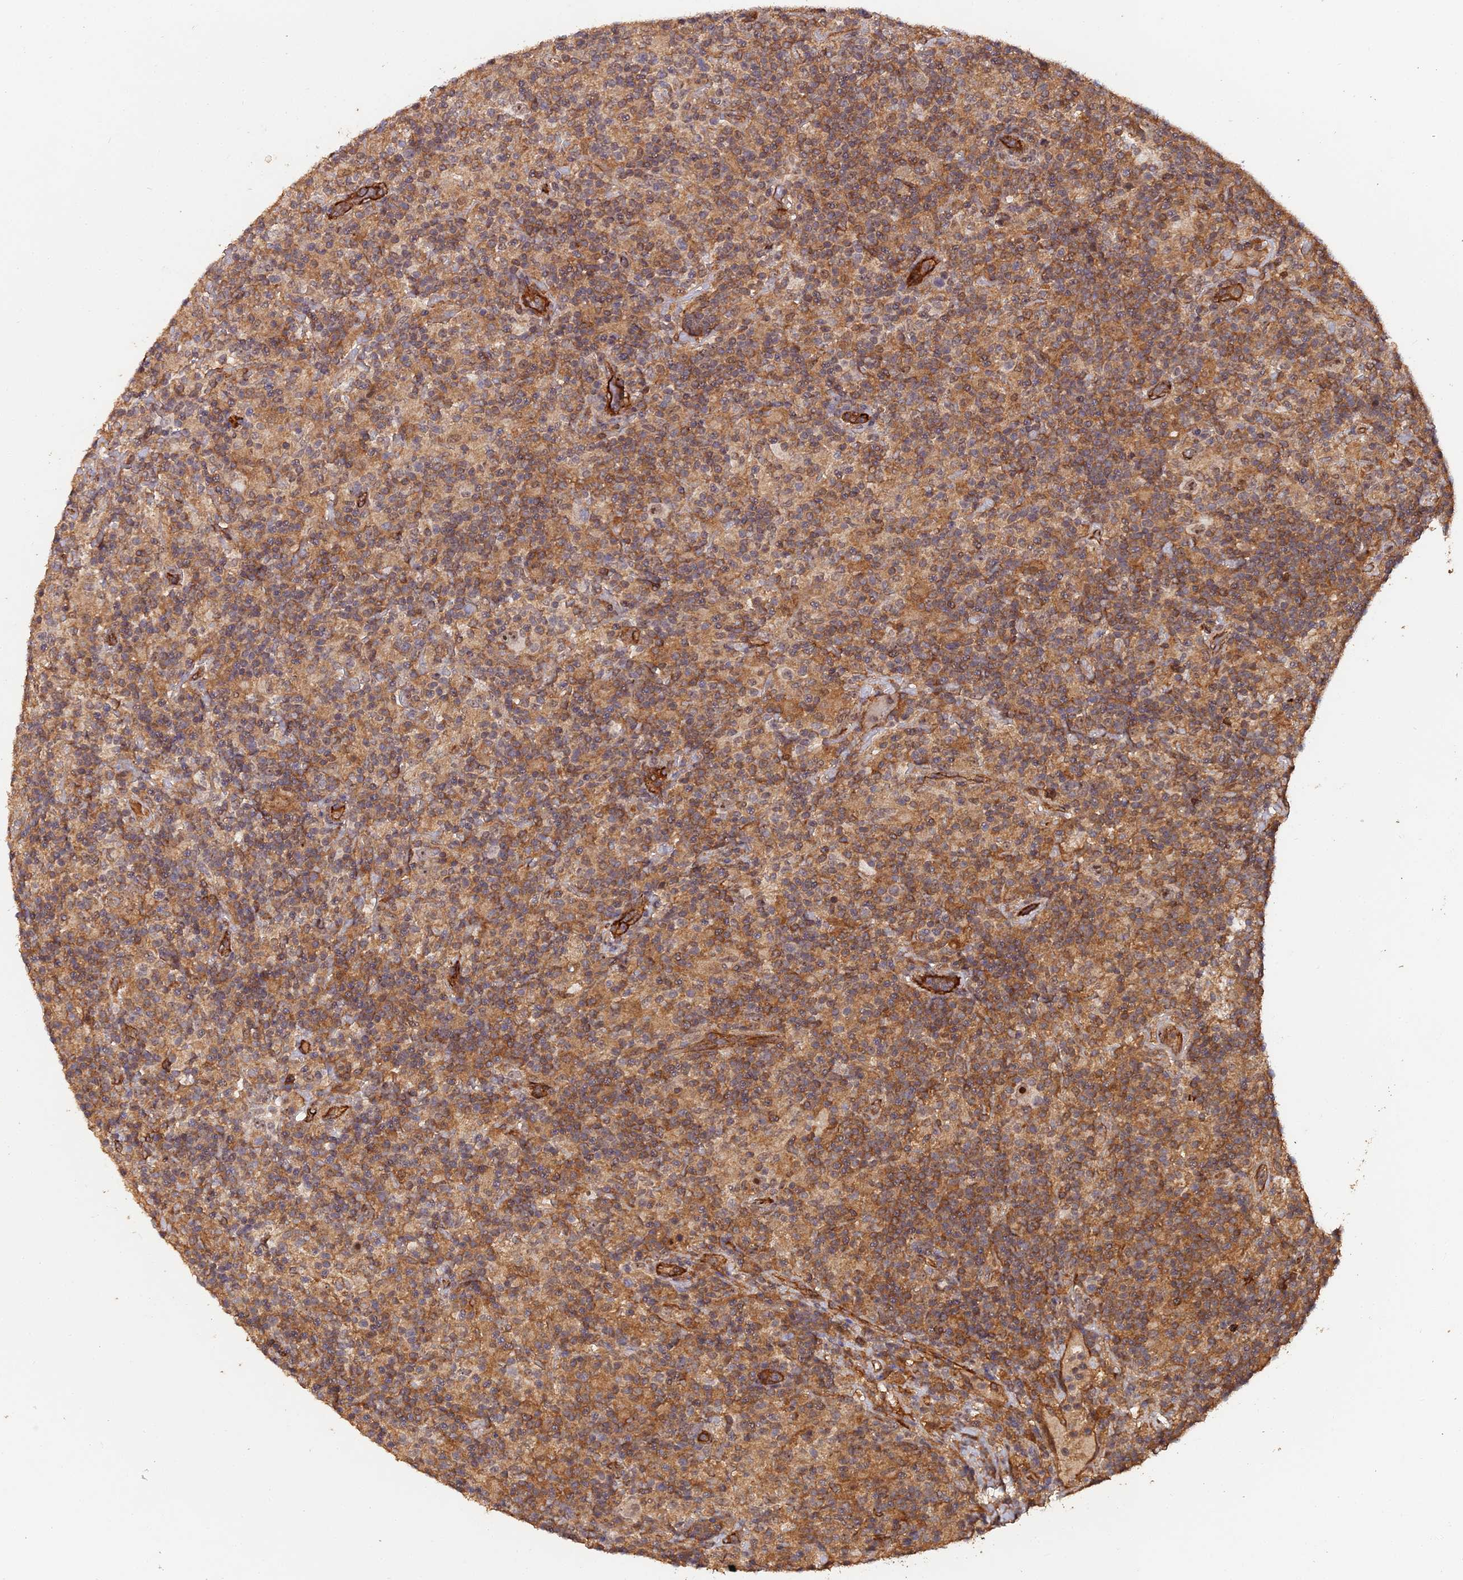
{"staining": {"intensity": "moderate", "quantity": ">75%", "location": "nuclear"}, "tissue": "lymphoma", "cell_type": "Tumor cells", "image_type": "cancer", "snomed": [{"axis": "morphology", "description": "Hodgkin's disease, NOS"}, {"axis": "topography", "description": "Lymph node"}], "caption": "IHC of lymphoma displays medium levels of moderate nuclear positivity in approximately >75% of tumor cells.", "gene": "RALGAPA2", "patient": {"sex": "male", "age": 70}}